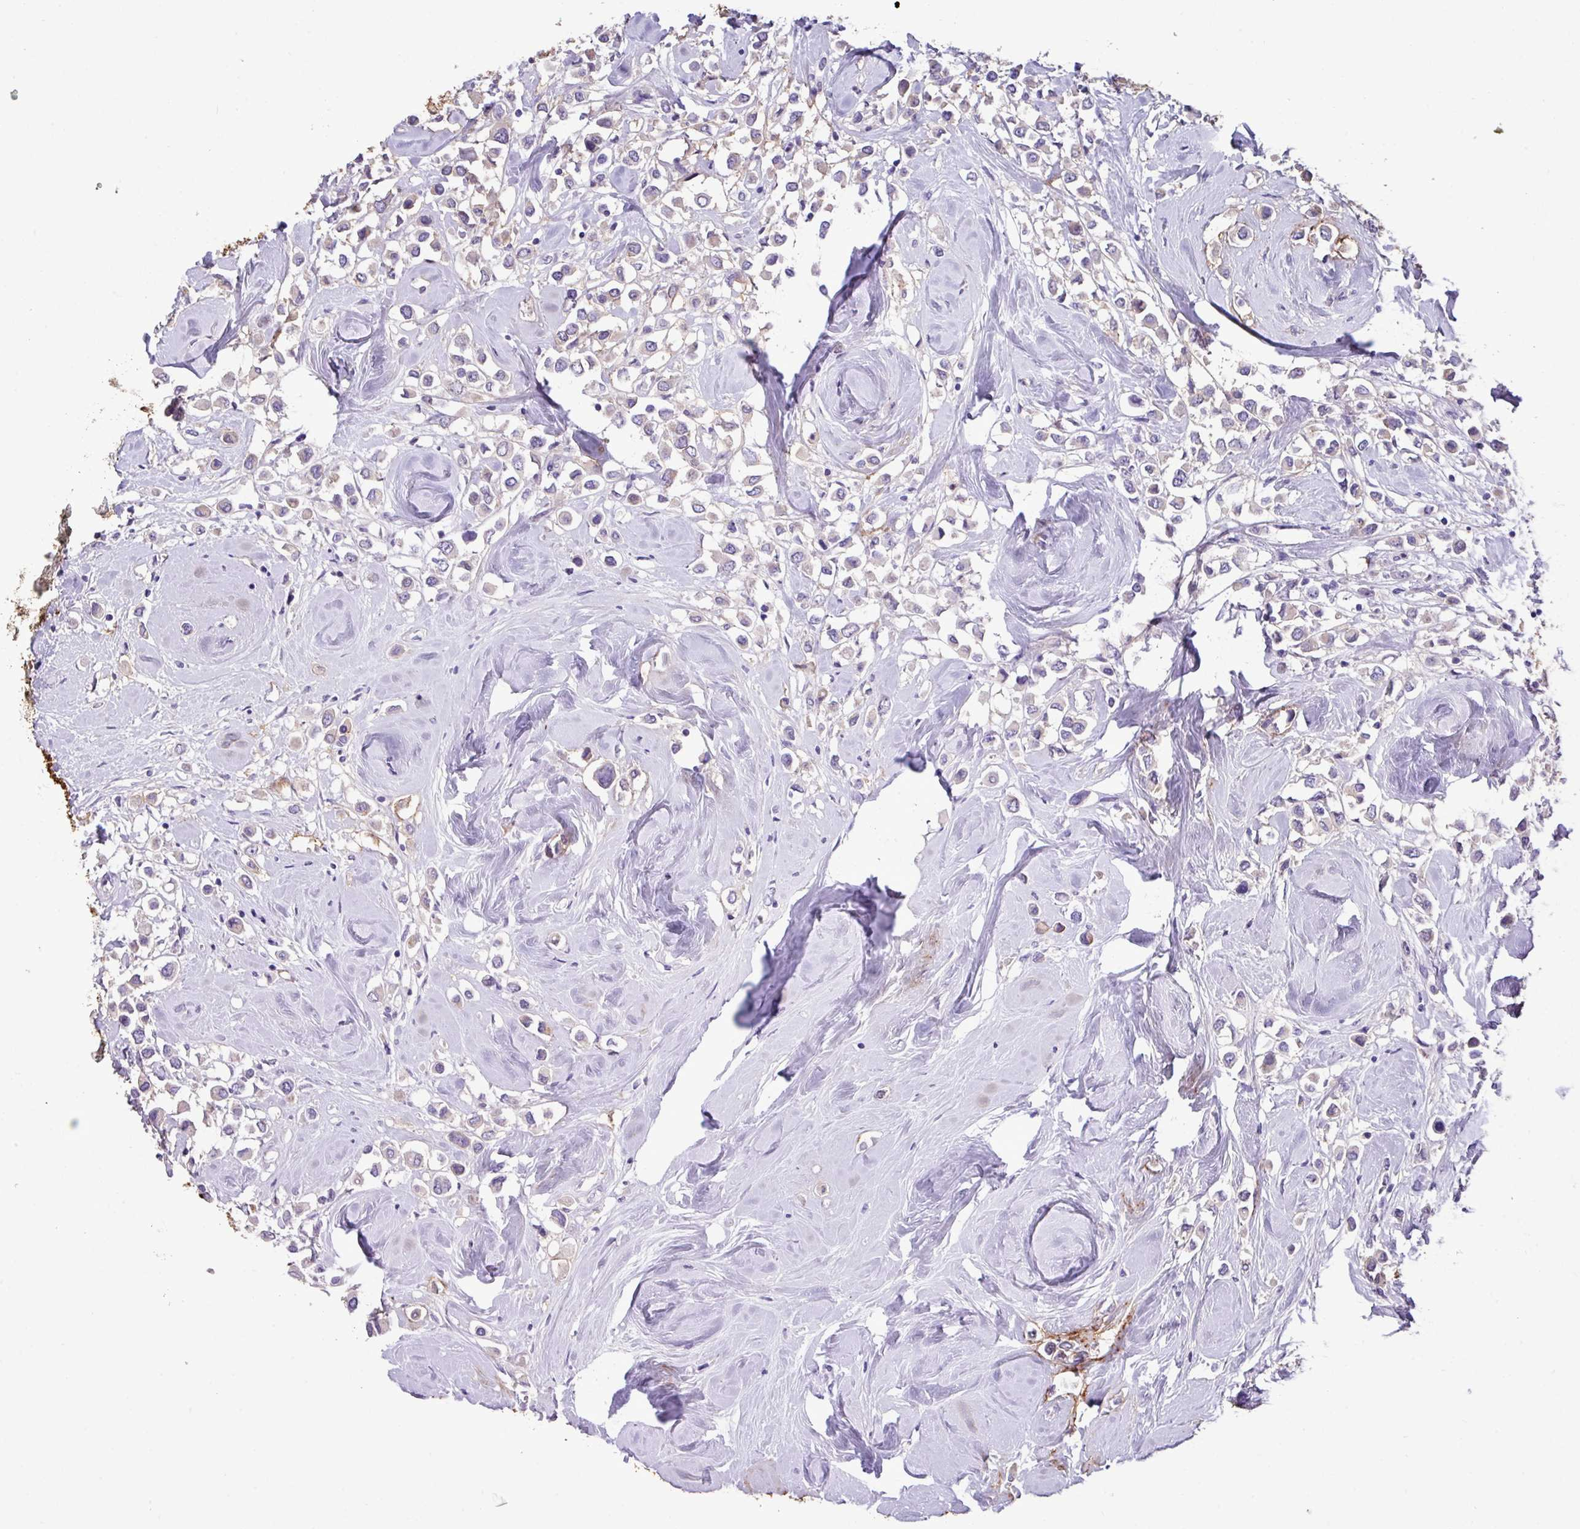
{"staining": {"intensity": "negative", "quantity": "none", "location": "none"}, "tissue": "breast cancer", "cell_type": "Tumor cells", "image_type": "cancer", "snomed": [{"axis": "morphology", "description": "Duct carcinoma"}, {"axis": "topography", "description": "Breast"}], "caption": "Breast cancer was stained to show a protein in brown. There is no significant expression in tumor cells.", "gene": "EPCAM", "patient": {"sex": "female", "age": 61}}